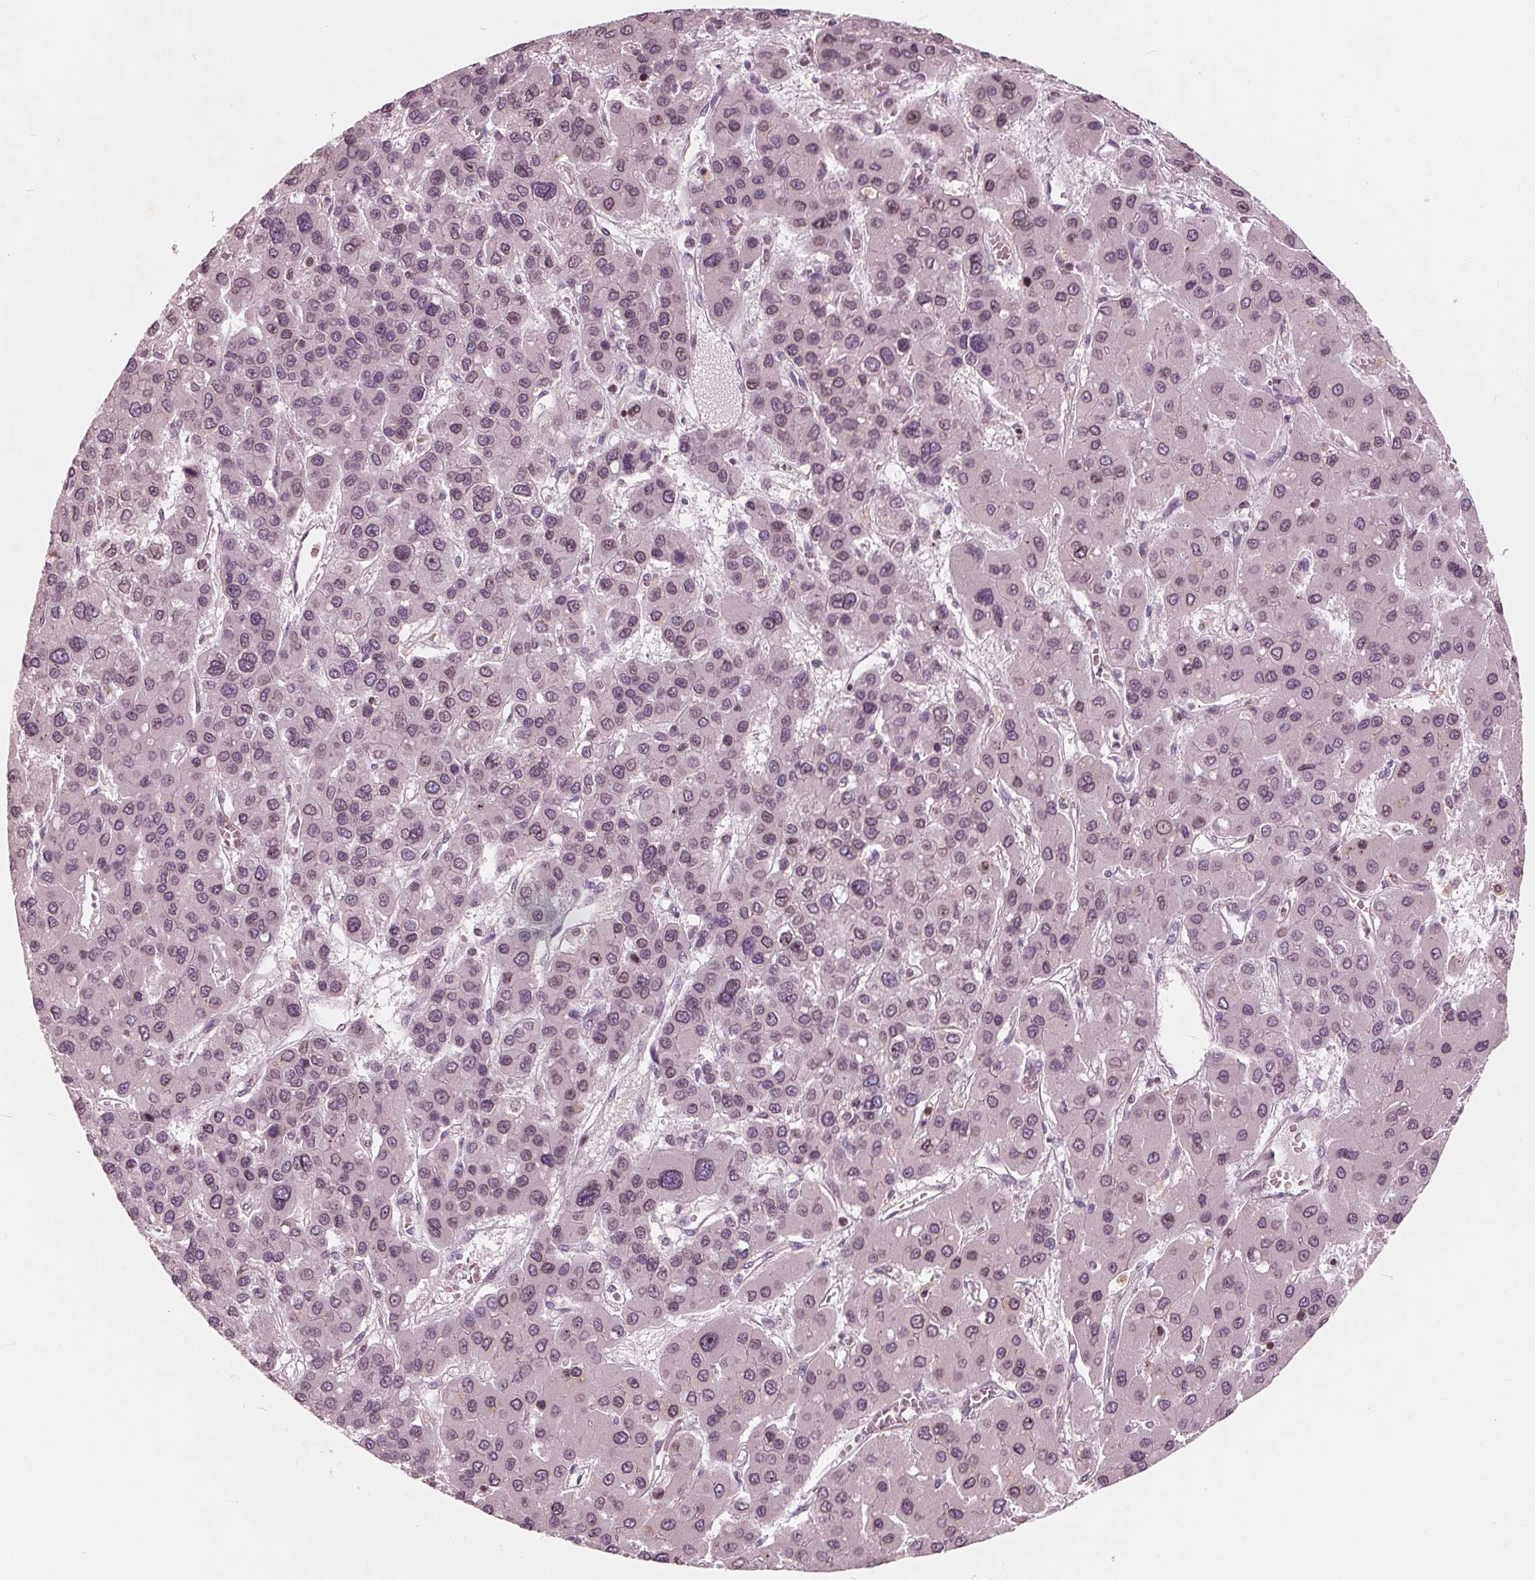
{"staining": {"intensity": "weak", "quantity": "25%-75%", "location": "cytoplasmic/membranous,nuclear"}, "tissue": "liver cancer", "cell_type": "Tumor cells", "image_type": "cancer", "snomed": [{"axis": "morphology", "description": "Carcinoma, Hepatocellular, NOS"}, {"axis": "topography", "description": "Liver"}], "caption": "Human liver cancer stained for a protein (brown) displays weak cytoplasmic/membranous and nuclear positive positivity in approximately 25%-75% of tumor cells.", "gene": "NUP210", "patient": {"sex": "female", "age": 41}}